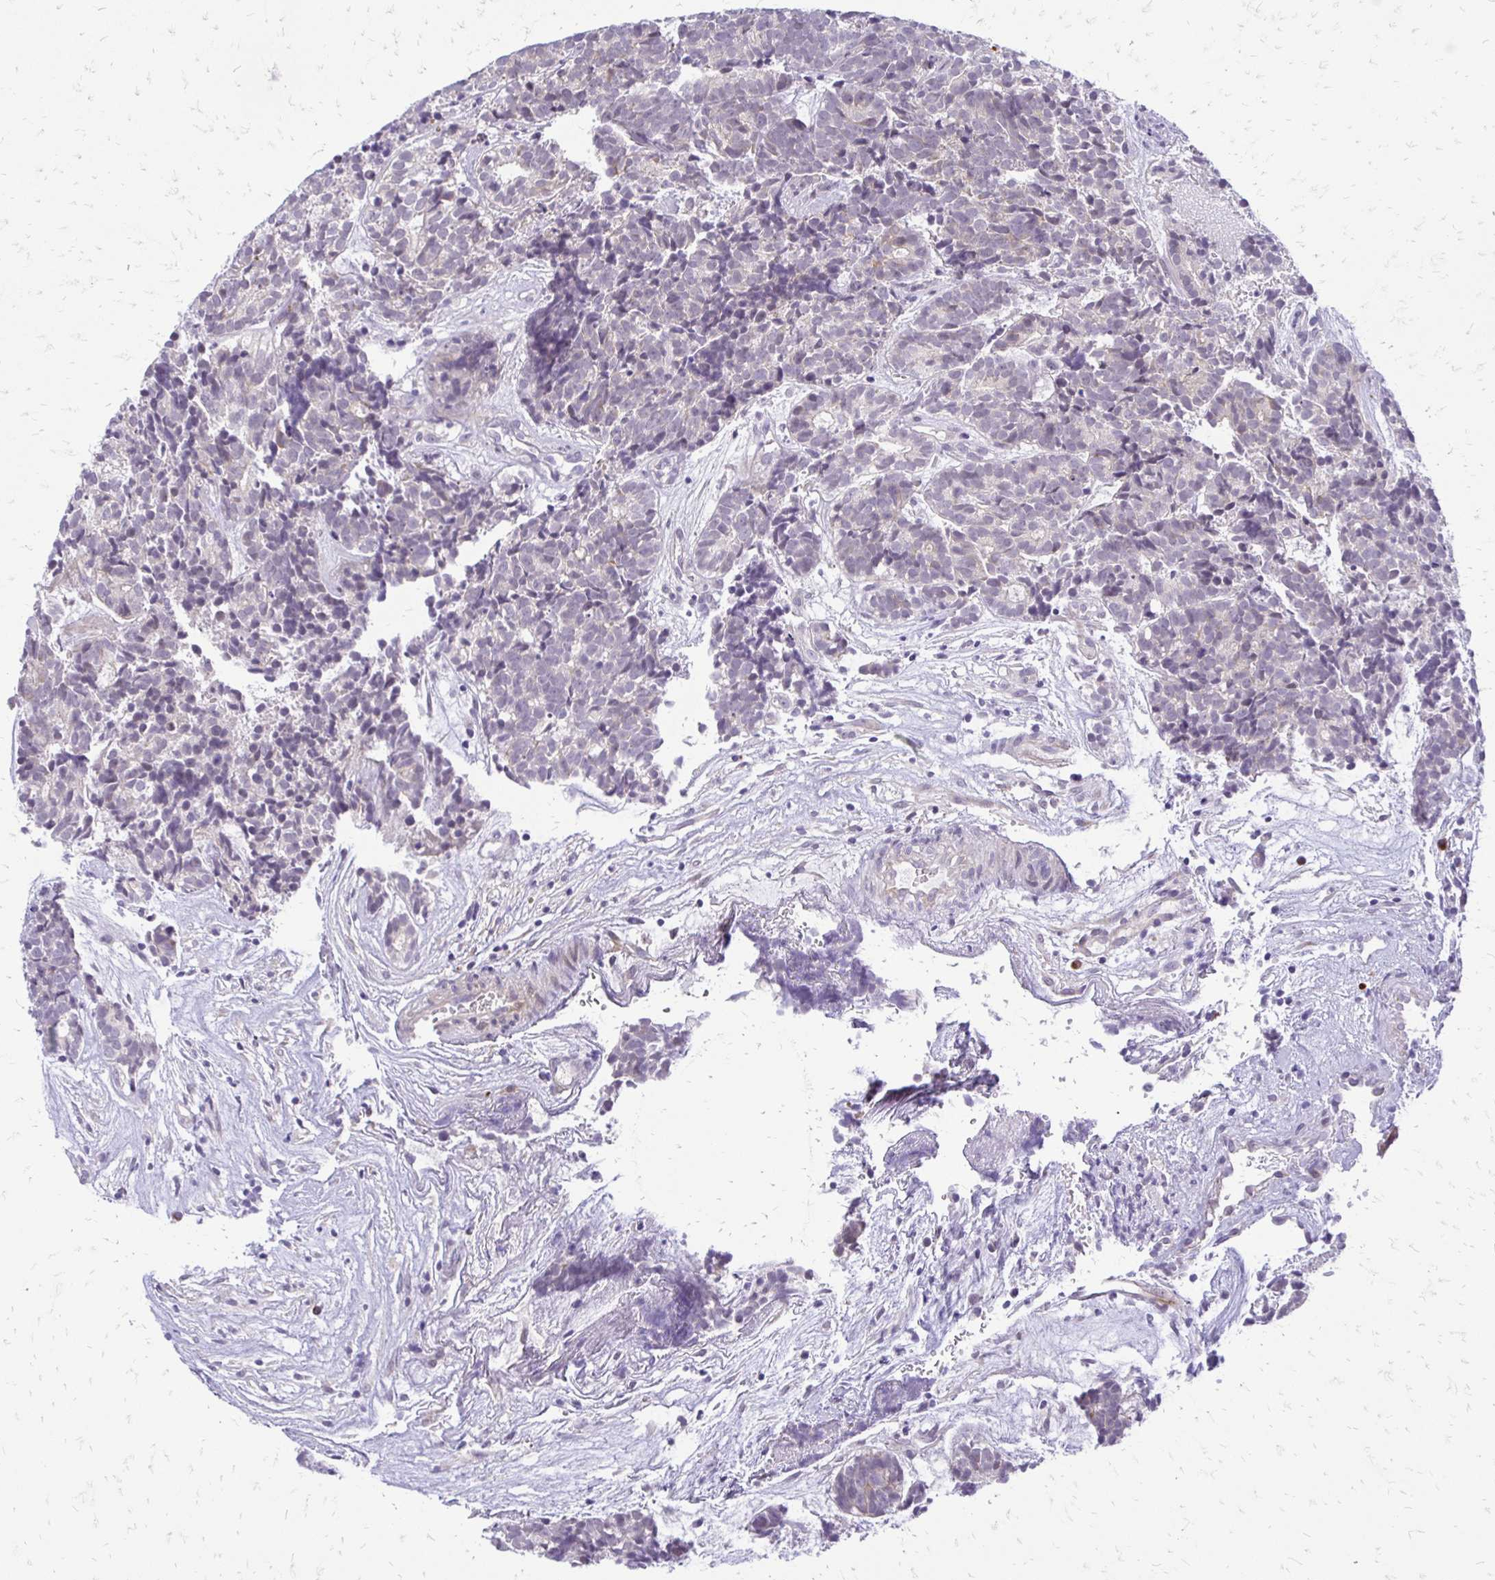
{"staining": {"intensity": "weak", "quantity": "<25%", "location": "cytoplasmic/membranous"}, "tissue": "head and neck cancer", "cell_type": "Tumor cells", "image_type": "cancer", "snomed": [{"axis": "morphology", "description": "Adenocarcinoma, NOS"}, {"axis": "topography", "description": "Head-Neck"}], "caption": "Immunohistochemistry of human head and neck adenocarcinoma exhibits no positivity in tumor cells. (Stains: DAB immunohistochemistry with hematoxylin counter stain, Microscopy: brightfield microscopy at high magnification).", "gene": "EPYC", "patient": {"sex": "female", "age": 81}}